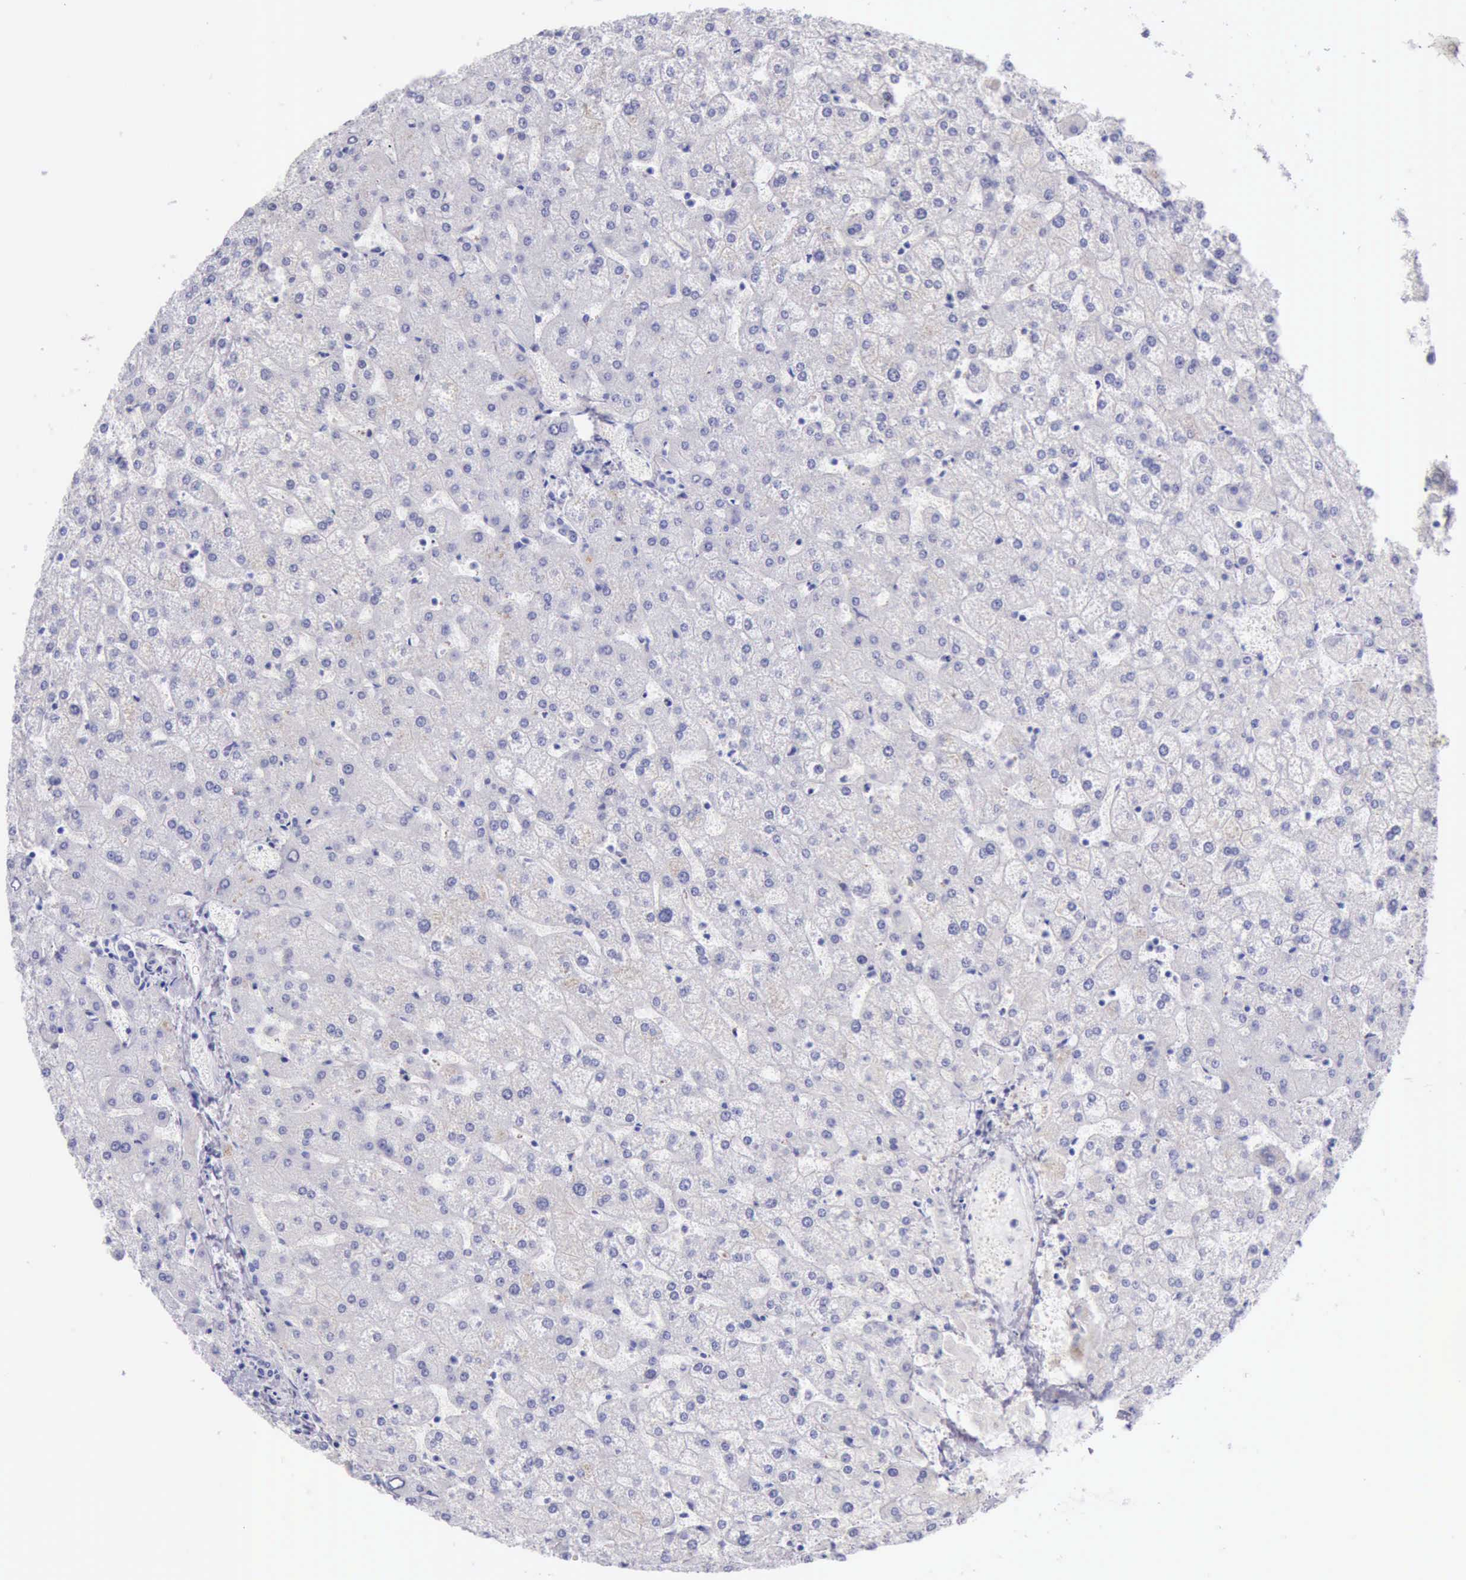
{"staining": {"intensity": "weak", "quantity": "25%-75%", "location": "nuclear"}, "tissue": "liver", "cell_type": "Cholangiocytes", "image_type": "normal", "snomed": [{"axis": "morphology", "description": "Normal tissue, NOS"}, {"axis": "topography", "description": "Liver"}], "caption": "Immunohistochemistry (IHC) (DAB) staining of benign liver displays weak nuclear protein expression in about 25%-75% of cholangiocytes.", "gene": "EP300", "patient": {"sex": "female", "age": 32}}